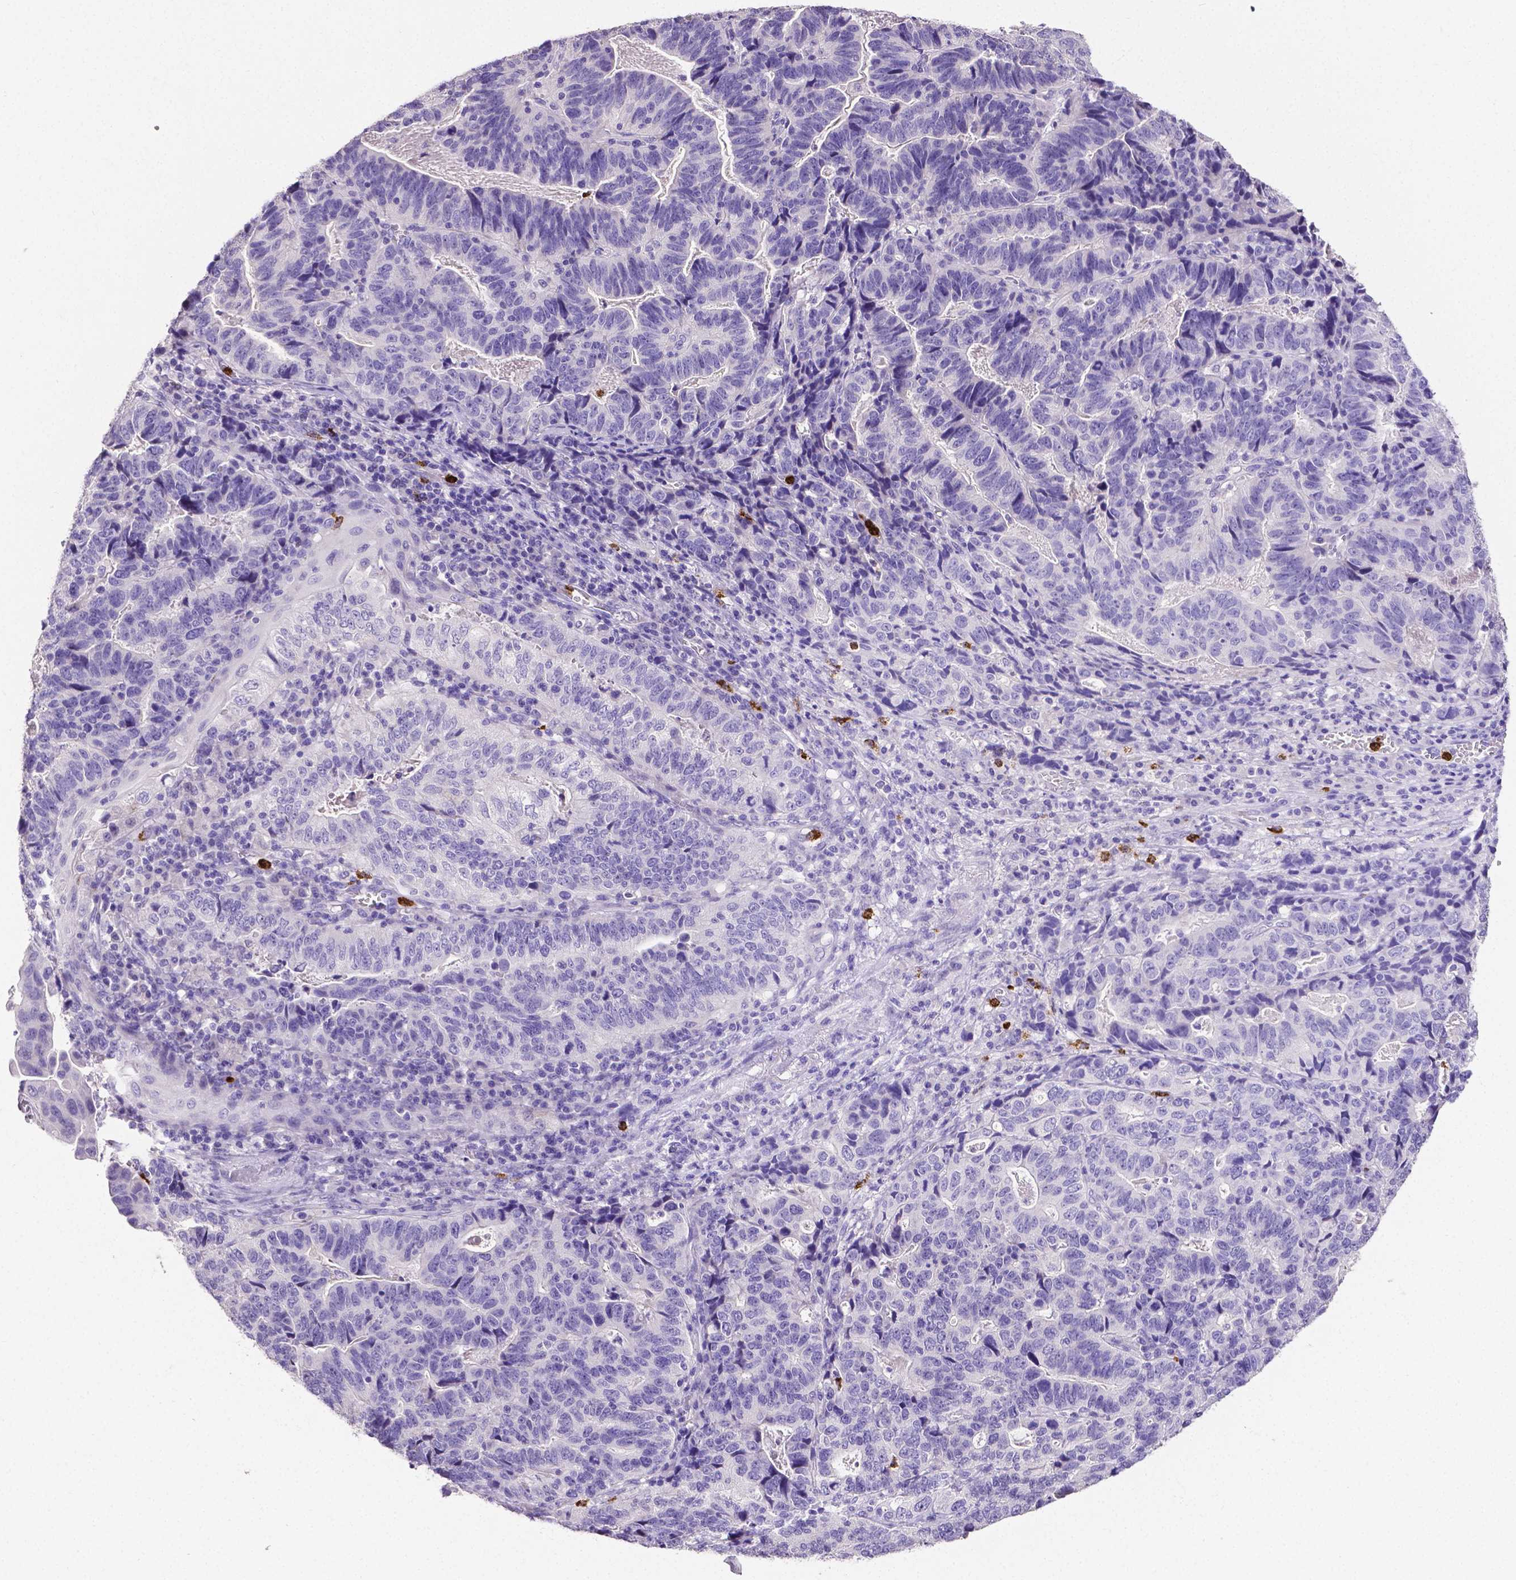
{"staining": {"intensity": "negative", "quantity": "none", "location": "none"}, "tissue": "stomach cancer", "cell_type": "Tumor cells", "image_type": "cancer", "snomed": [{"axis": "morphology", "description": "Adenocarcinoma, NOS"}, {"axis": "topography", "description": "Stomach, upper"}], "caption": "High magnification brightfield microscopy of adenocarcinoma (stomach) stained with DAB (3,3'-diaminobenzidine) (brown) and counterstained with hematoxylin (blue): tumor cells show no significant staining.", "gene": "MMP9", "patient": {"sex": "female", "age": 67}}